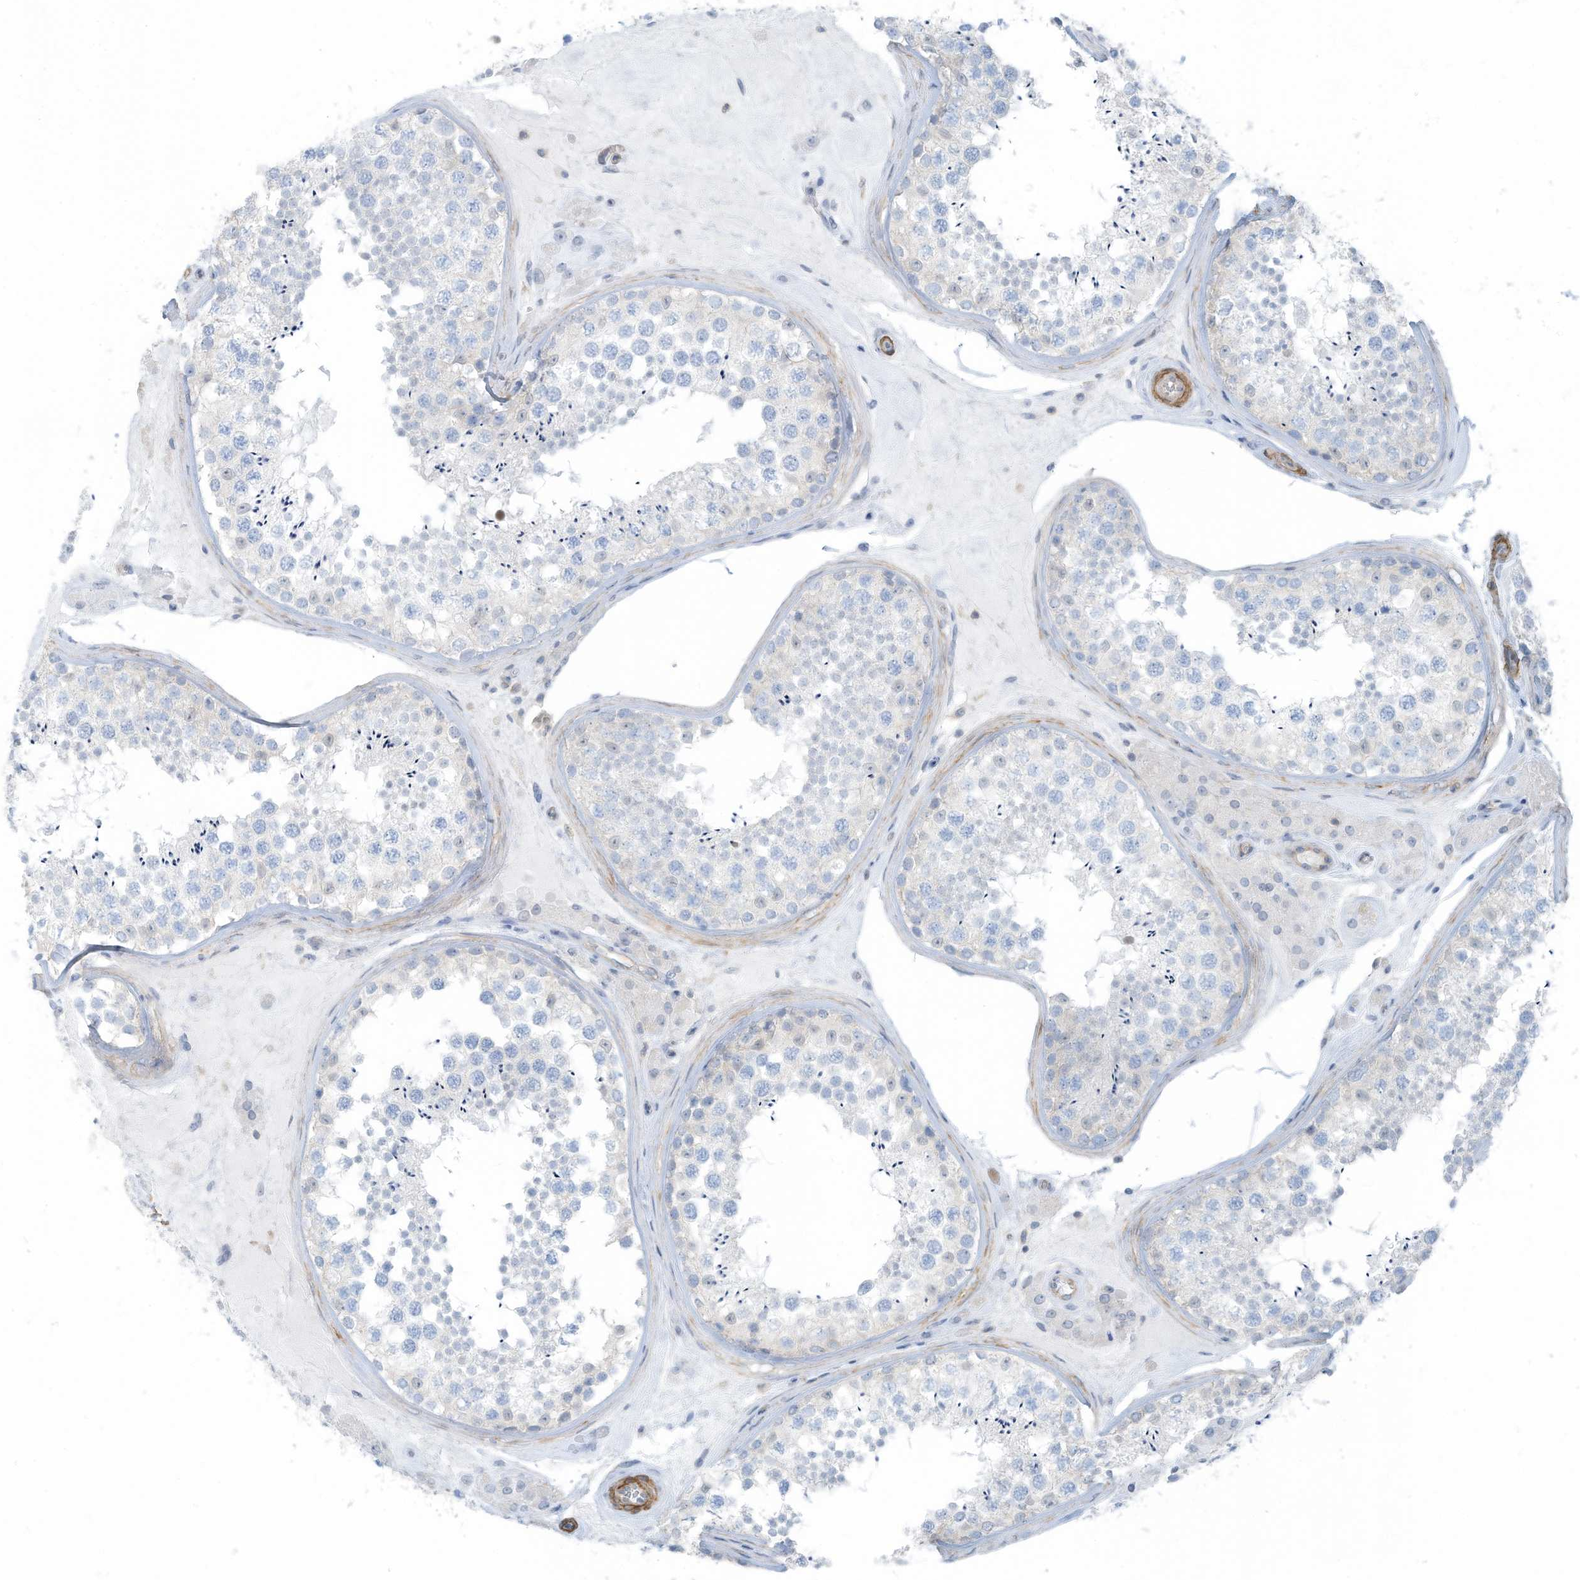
{"staining": {"intensity": "negative", "quantity": "none", "location": "none"}, "tissue": "testis", "cell_type": "Cells in seminiferous ducts", "image_type": "normal", "snomed": [{"axis": "morphology", "description": "Normal tissue, NOS"}, {"axis": "topography", "description": "Testis"}], "caption": "The histopathology image exhibits no significant positivity in cells in seminiferous ducts of testis.", "gene": "ZNF846", "patient": {"sex": "male", "age": 46}}